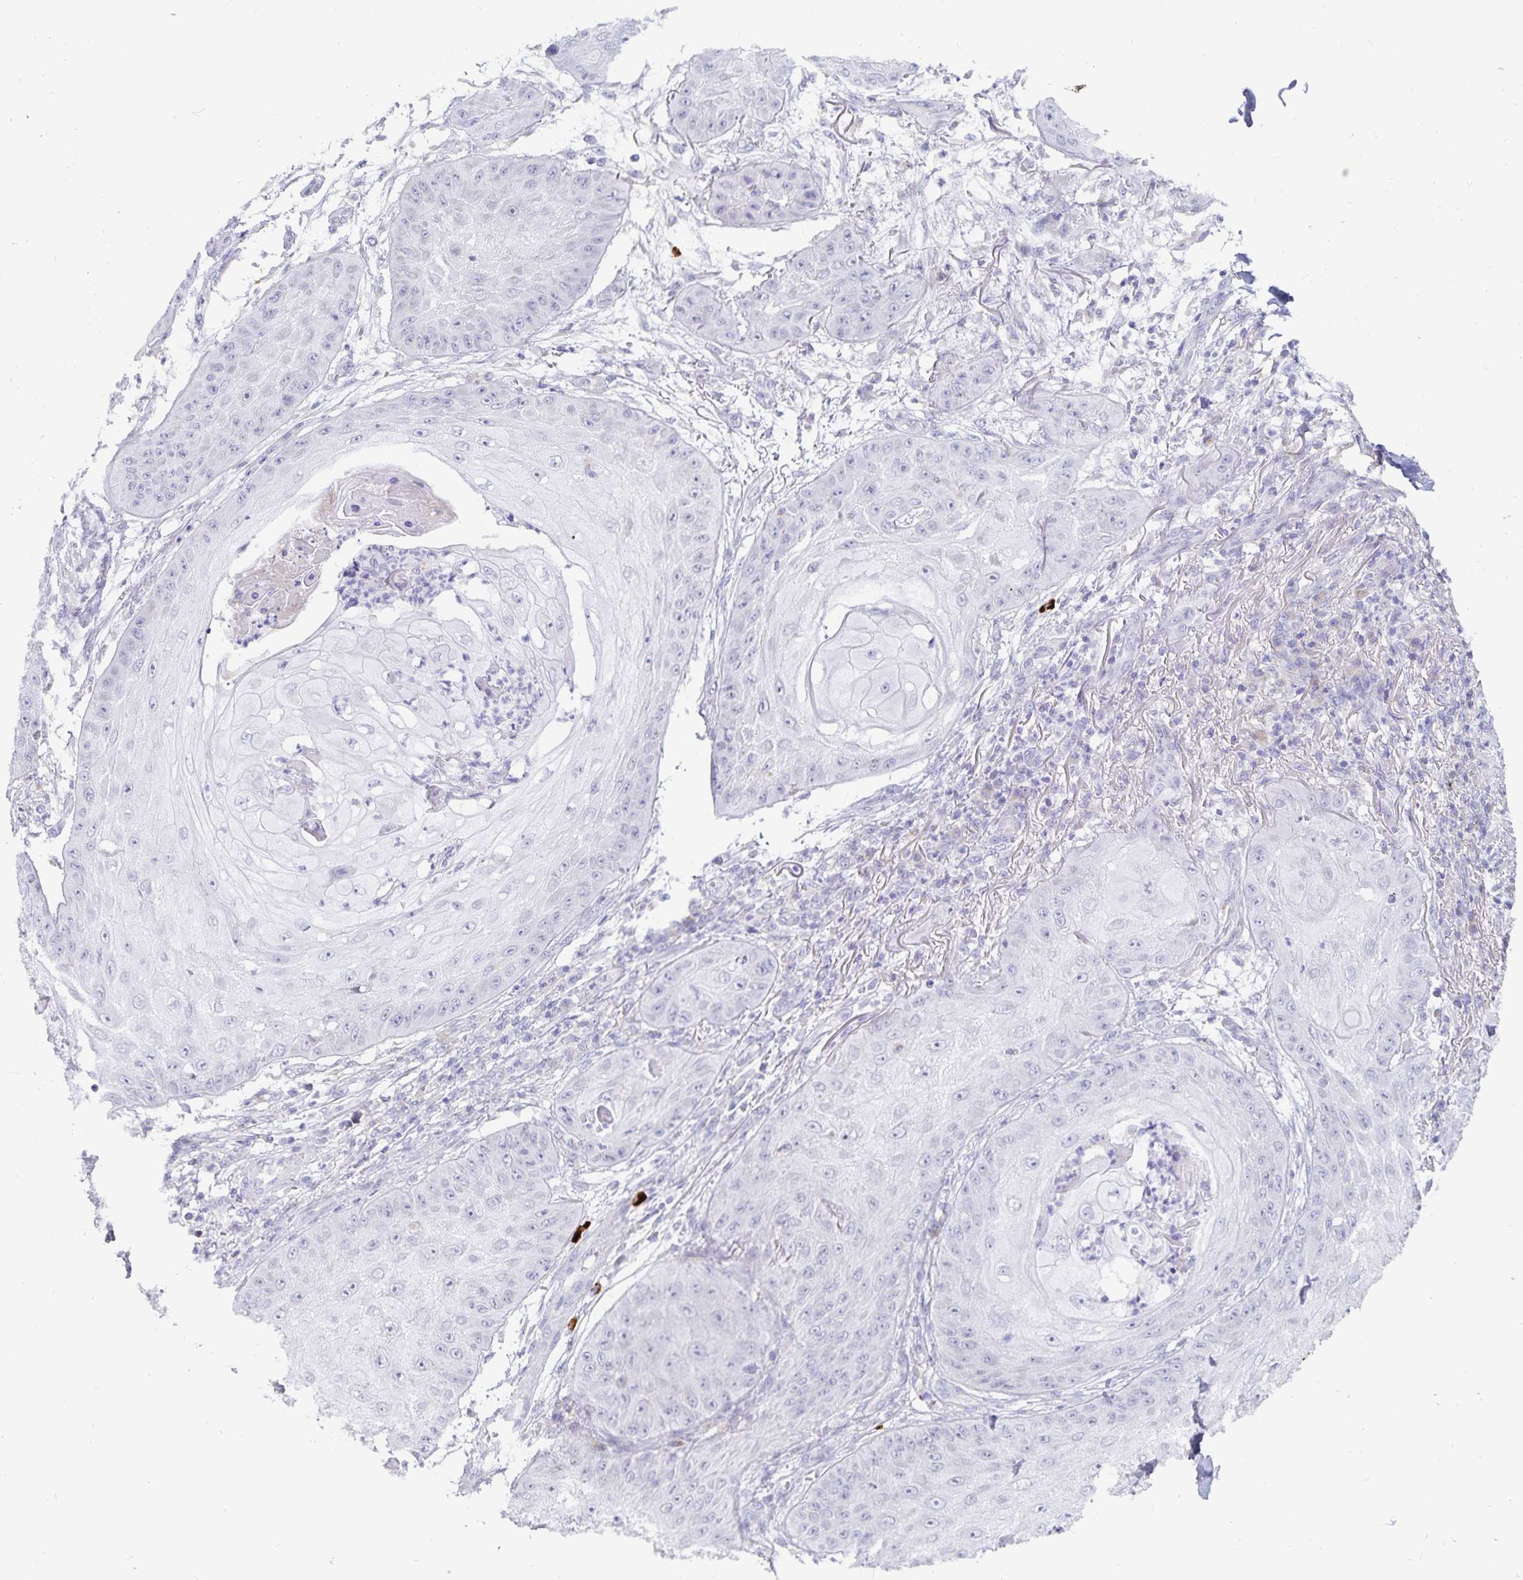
{"staining": {"intensity": "negative", "quantity": "none", "location": "none"}, "tissue": "skin cancer", "cell_type": "Tumor cells", "image_type": "cancer", "snomed": [{"axis": "morphology", "description": "Squamous cell carcinoma, NOS"}, {"axis": "topography", "description": "Skin"}], "caption": "Immunohistochemical staining of human skin cancer (squamous cell carcinoma) demonstrates no significant expression in tumor cells.", "gene": "PKHD1", "patient": {"sex": "male", "age": 70}}